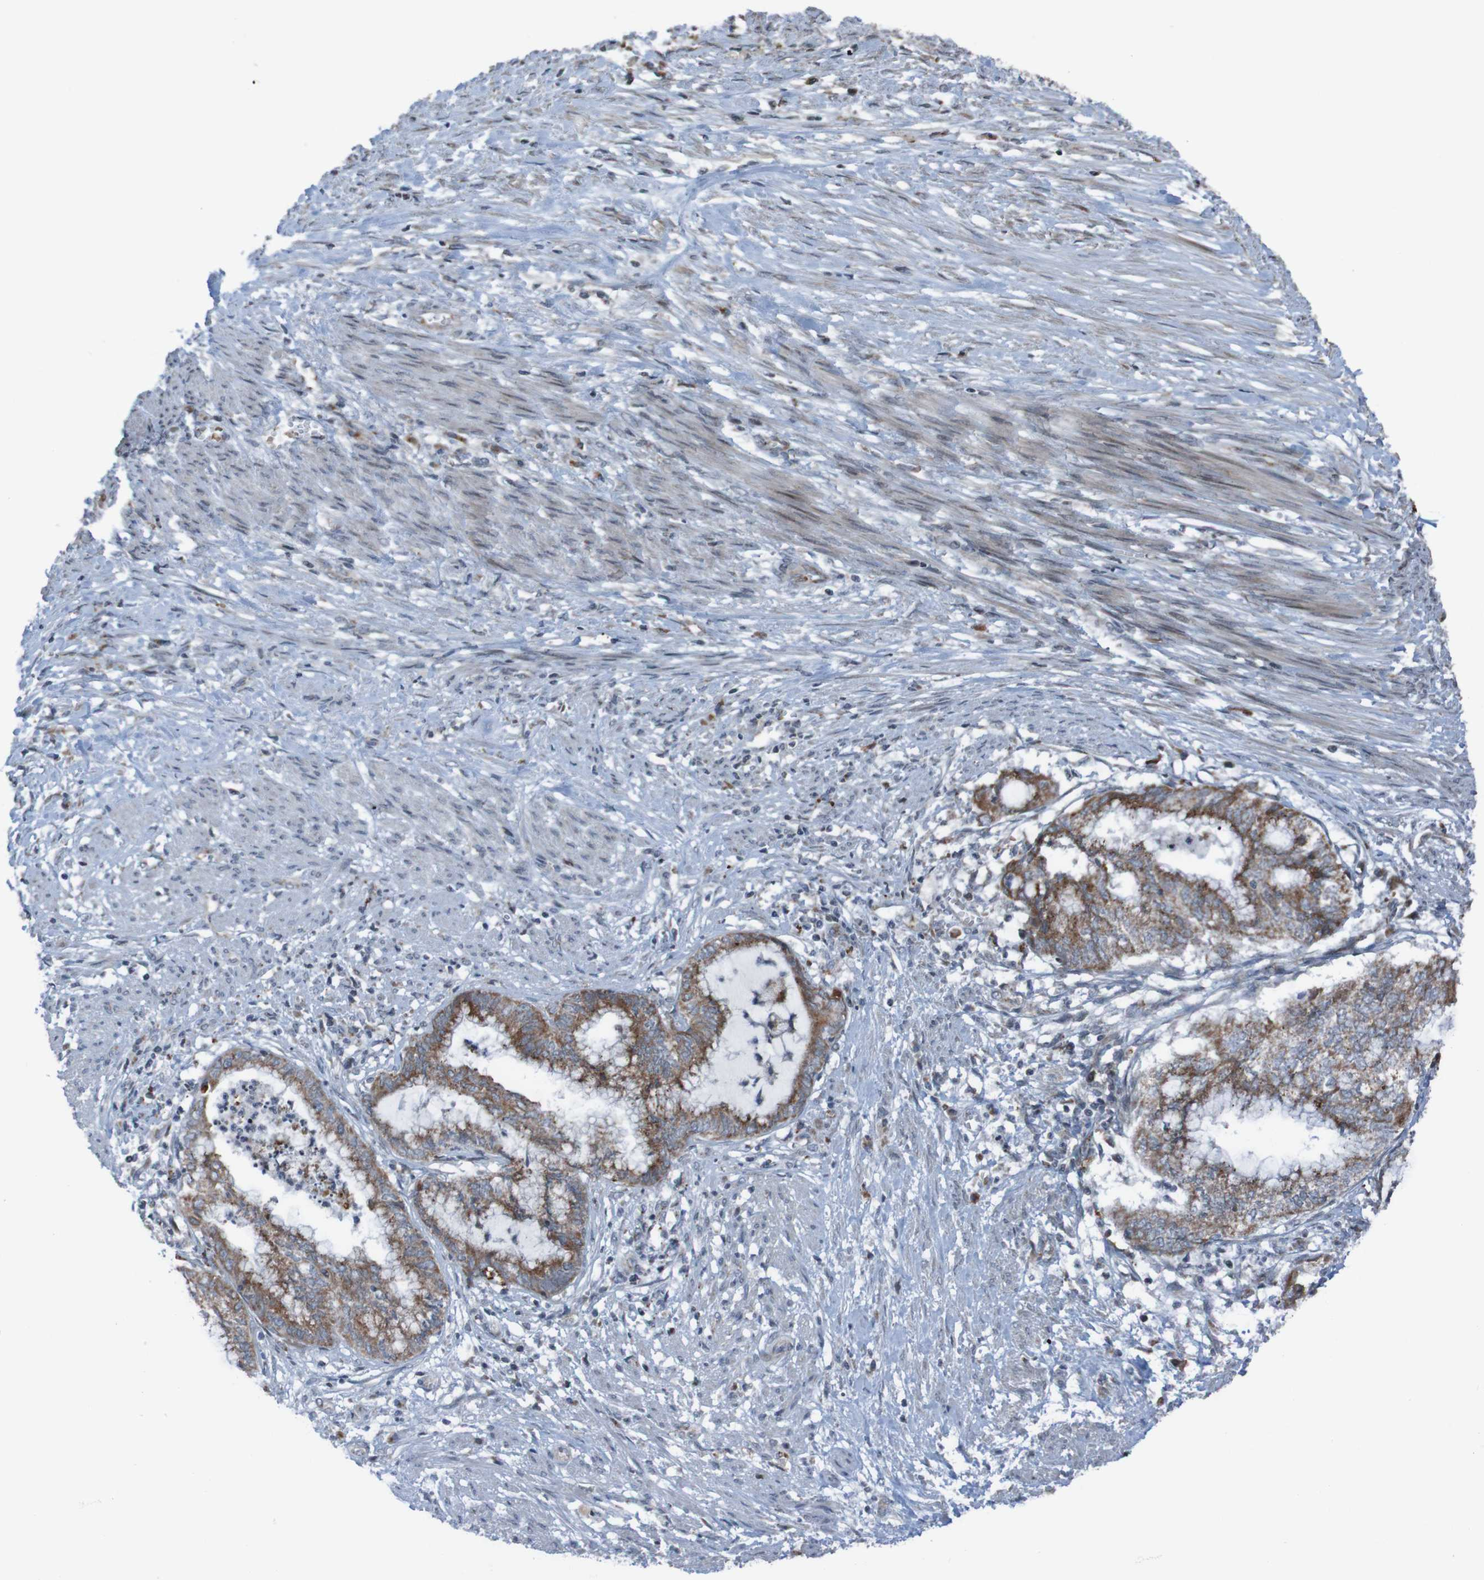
{"staining": {"intensity": "moderate", "quantity": ">75%", "location": "cytoplasmic/membranous"}, "tissue": "endometrial cancer", "cell_type": "Tumor cells", "image_type": "cancer", "snomed": [{"axis": "morphology", "description": "Necrosis, NOS"}, {"axis": "morphology", "description": "Adenocarcinoma, NOS"}, {"axis": "topography", "description": "Endometrium"}], "caption": "A brown stain highlights moderate cytoplasmic/membranous expression of a protein in human adenocarcinoma (endometrial) tumor cells.", "gene": "UNG", "patient": {"sex": "female", "age": 79}}